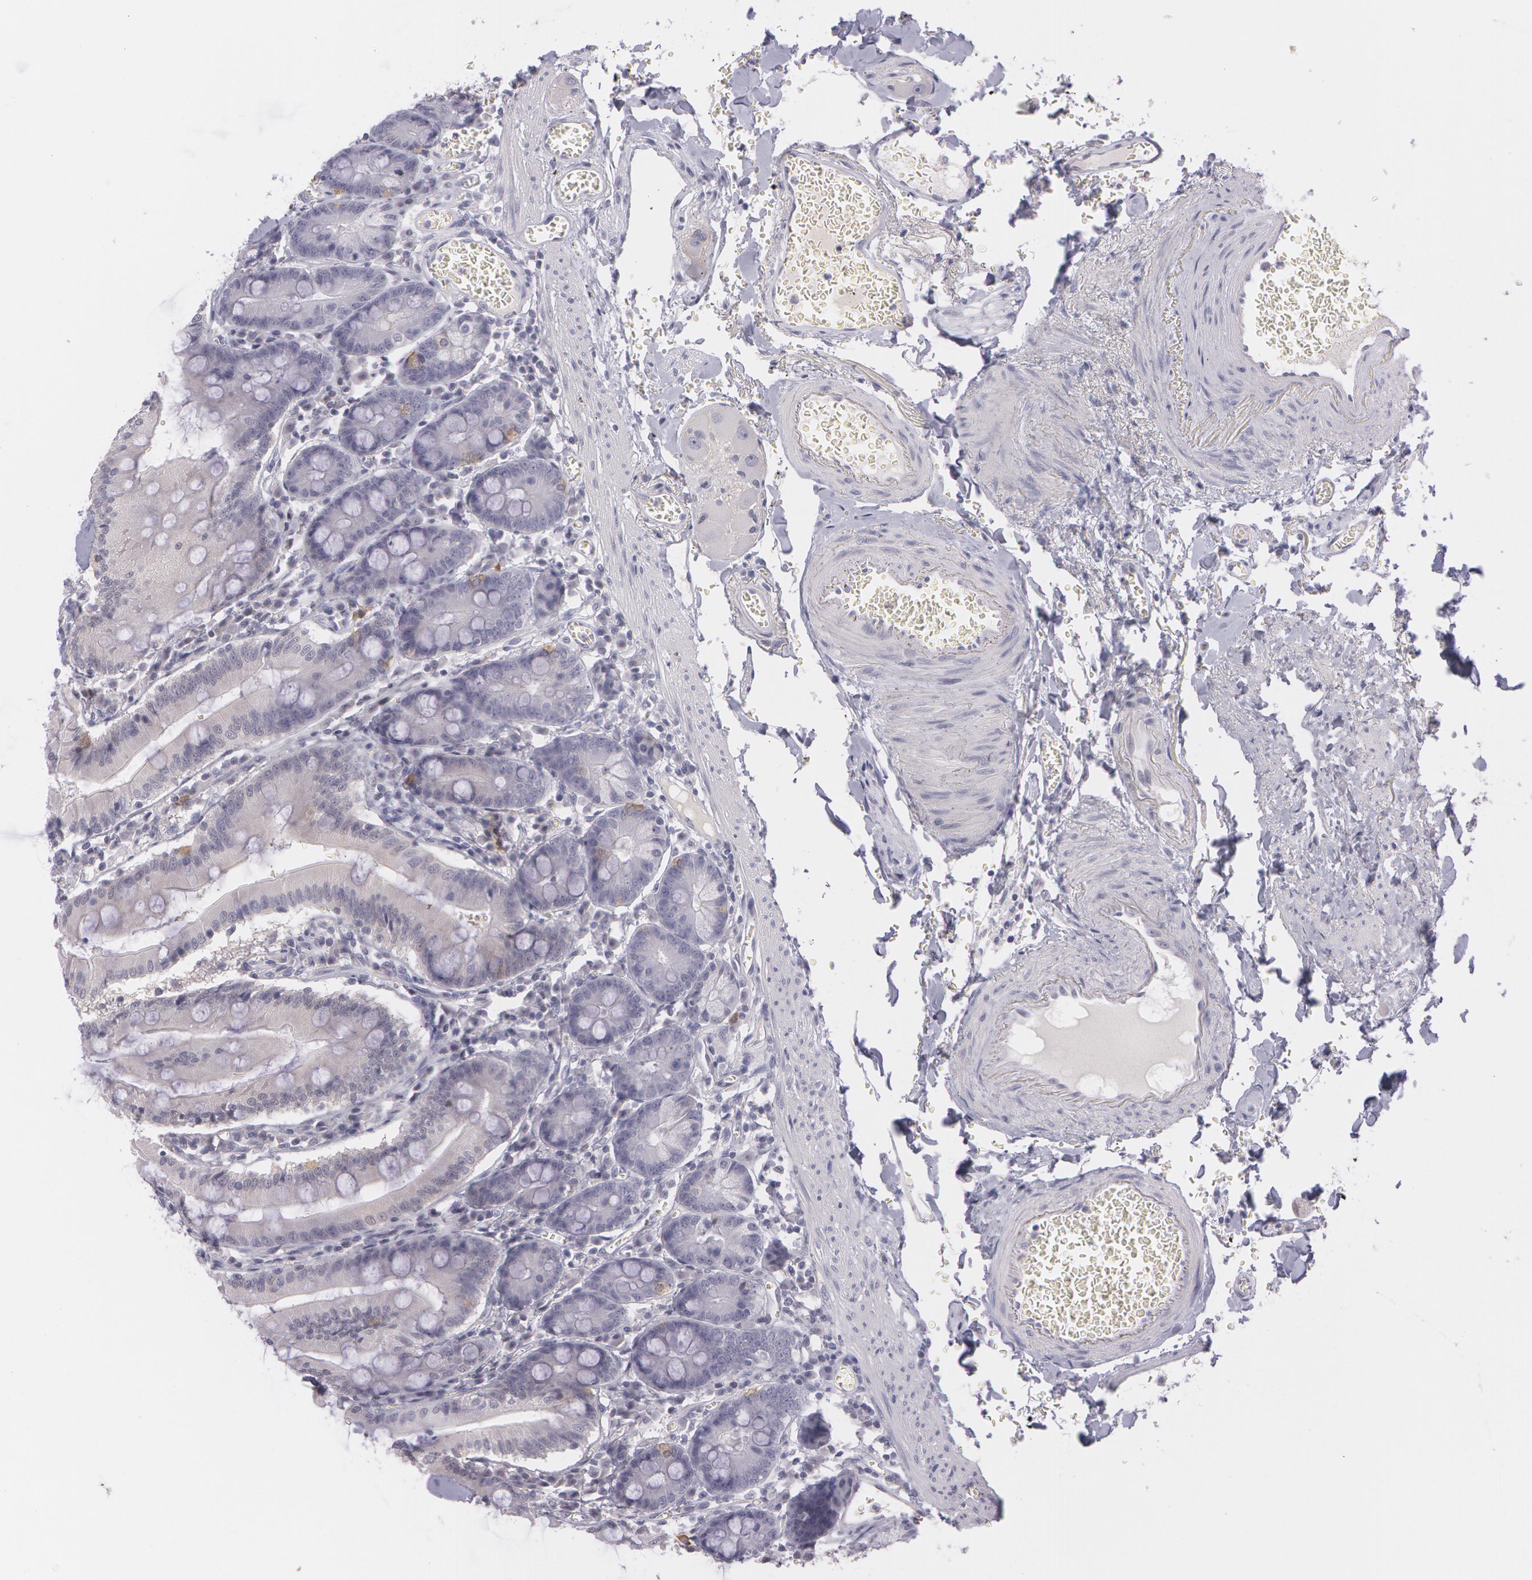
{"staining": {"intensity": "negative", "quantity": "none", "location": "none"}, "tissue": "small intestine", "cell_type": "Glandular cells", "image_type": "normal", "snomed": [{"axis": "morphology", "description": "Normal tissue, NOS"}, {"axis": "topography", "description": "Small intestine"}], "caption": "A high-resolution micrograph shows immunohistochemistry (IHC) staining of unremarkable small intestine, which shows no significant staining in glandular cells. (DAB IHC with hematoxylin counter stain).", "gene": "IL1RN", "patient": {"sex": "male", "age": 71}}